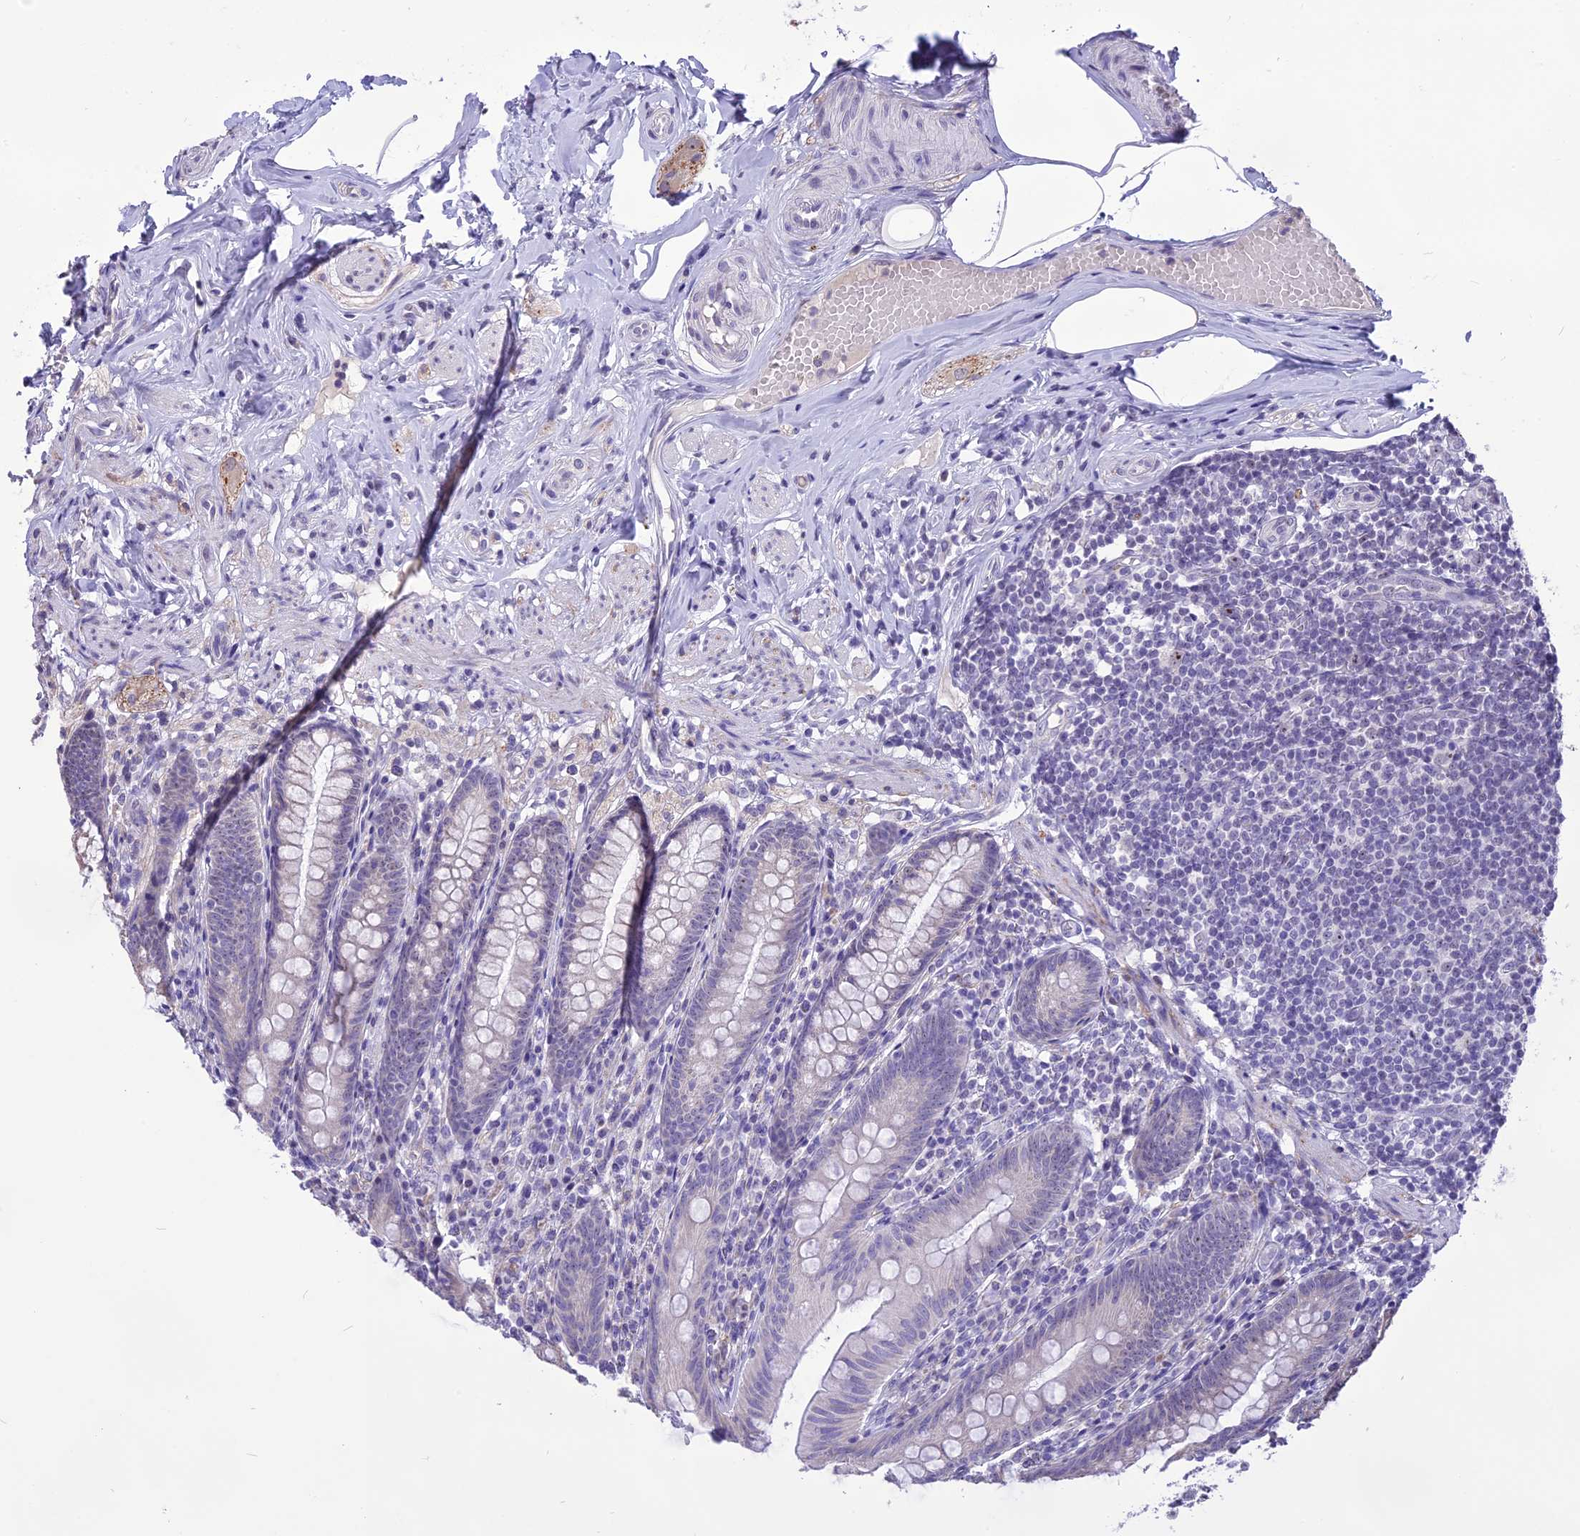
{"staining": {"intensity": "negative", "quantity": "none", "location": "none"}, "tissue": "appendix", "cell_type": "Glandular cells", "image_type": "normal", "snomed": [{"axis": "morphology", "description": "Normal tissue, NOS"}, {"axis": "topography", "description": "Appendix"}], "caption": "Immunohistochemistry photomicrograph of benign appendix: appendix stained with DAB reveals no significant protein positivity in glandular cells.", "gene": "CMSS1", "patient": {"sex": "male", "age": 55}}